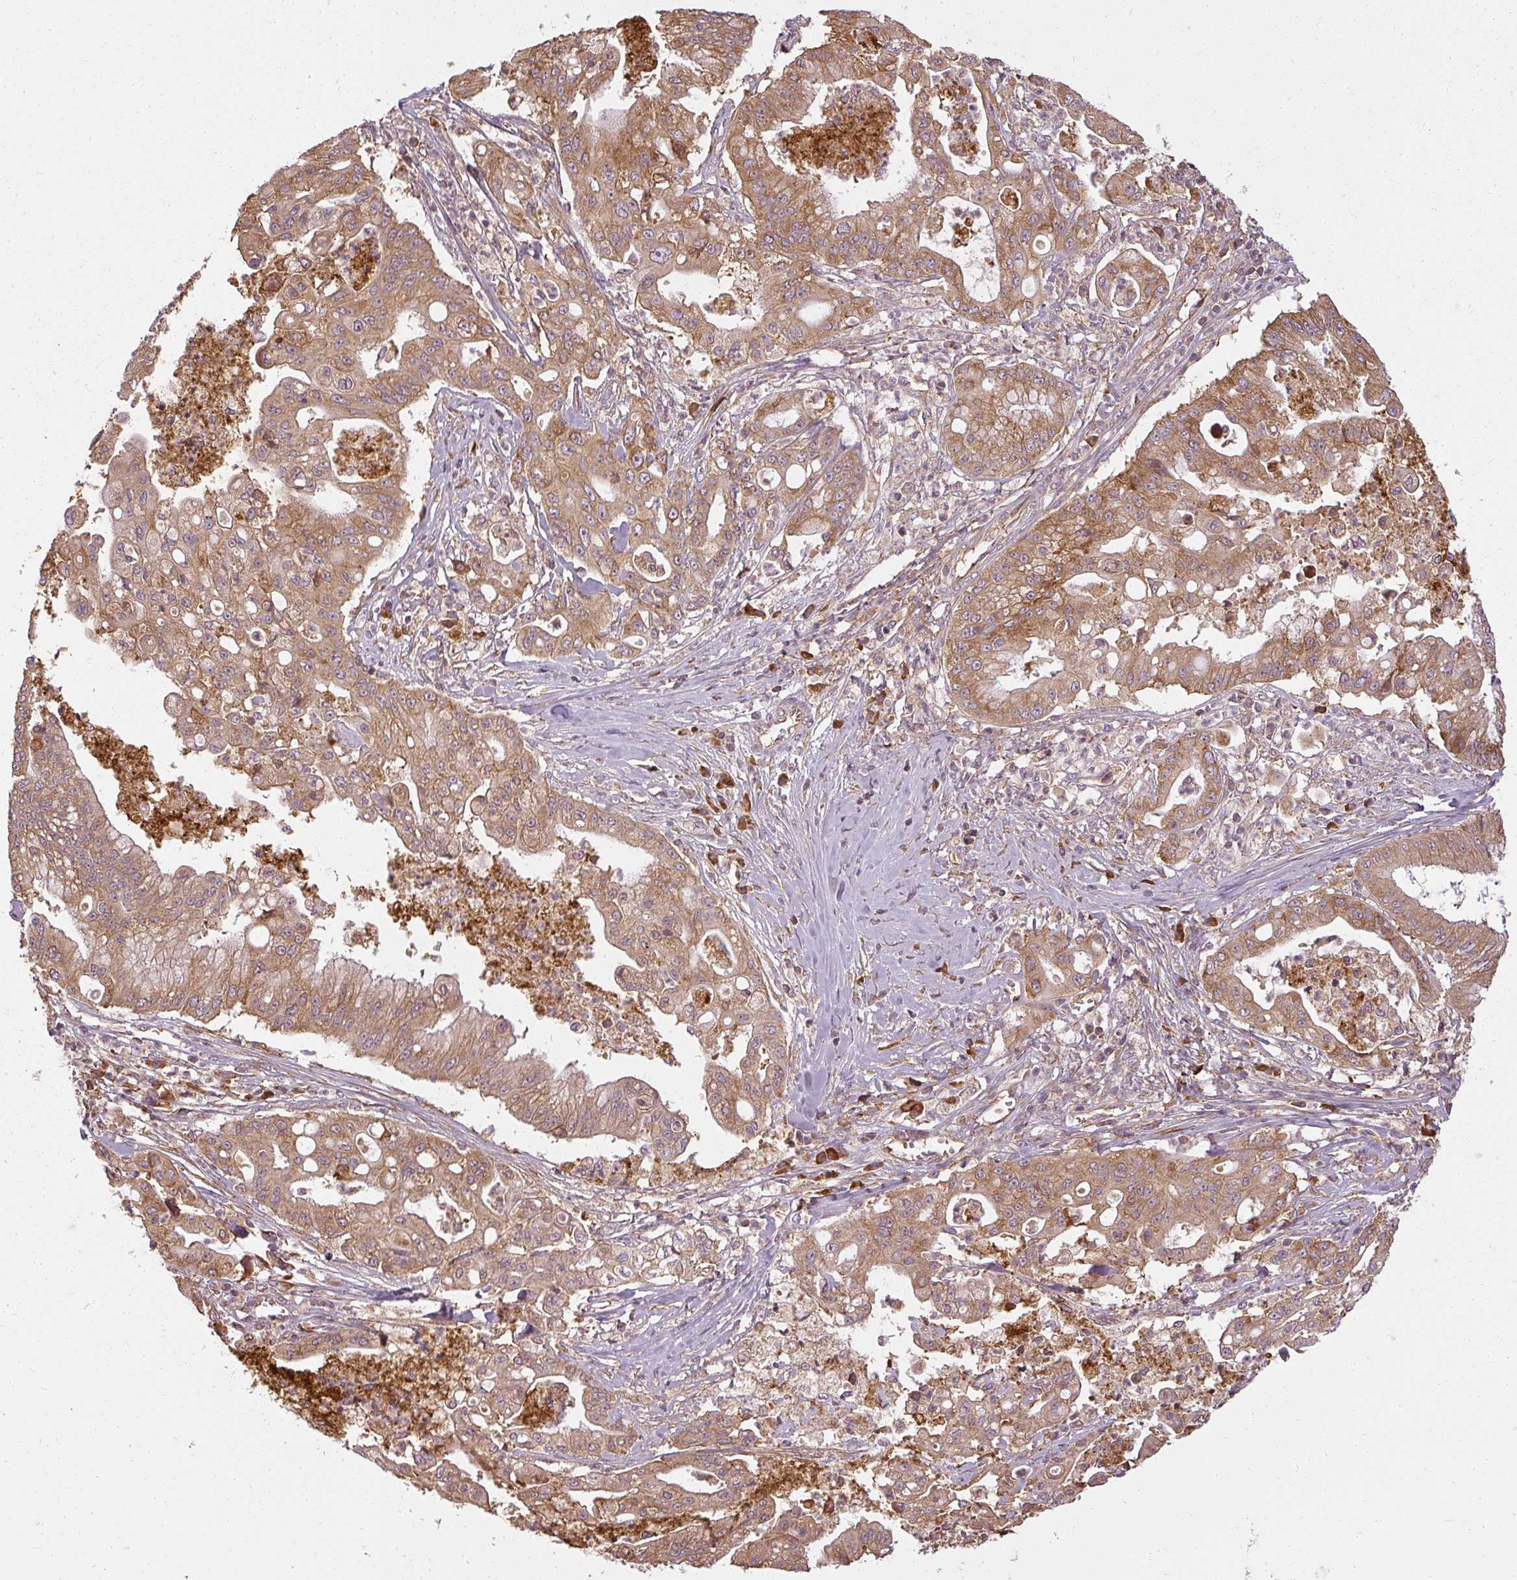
{"staining": {"intensity": "strong", "quantity": ">75%", "location": "cytoplasmic/membranous"}, "tissue": "ovarian cancer", "cell_type": "Tumor cells", "image_type": "cancer", "snomed": [{"axis": "morphology", "description": "Cystadenocarcinoma, mucinous, NOS"}, {"axis": "topography", "description": "Ovary"}], "caption": "This micrograph exhibits mucinous cystadenocarcinoma (ovarian) stained with immunohistochemistry to label a protein in brown. The cytoplasmic/membranous of tumor cells show strong positivity for the protein. Nuclei are counter-stained blue.", "gene": "RPL24", "patient": {"sex": "female", "age": 70}}